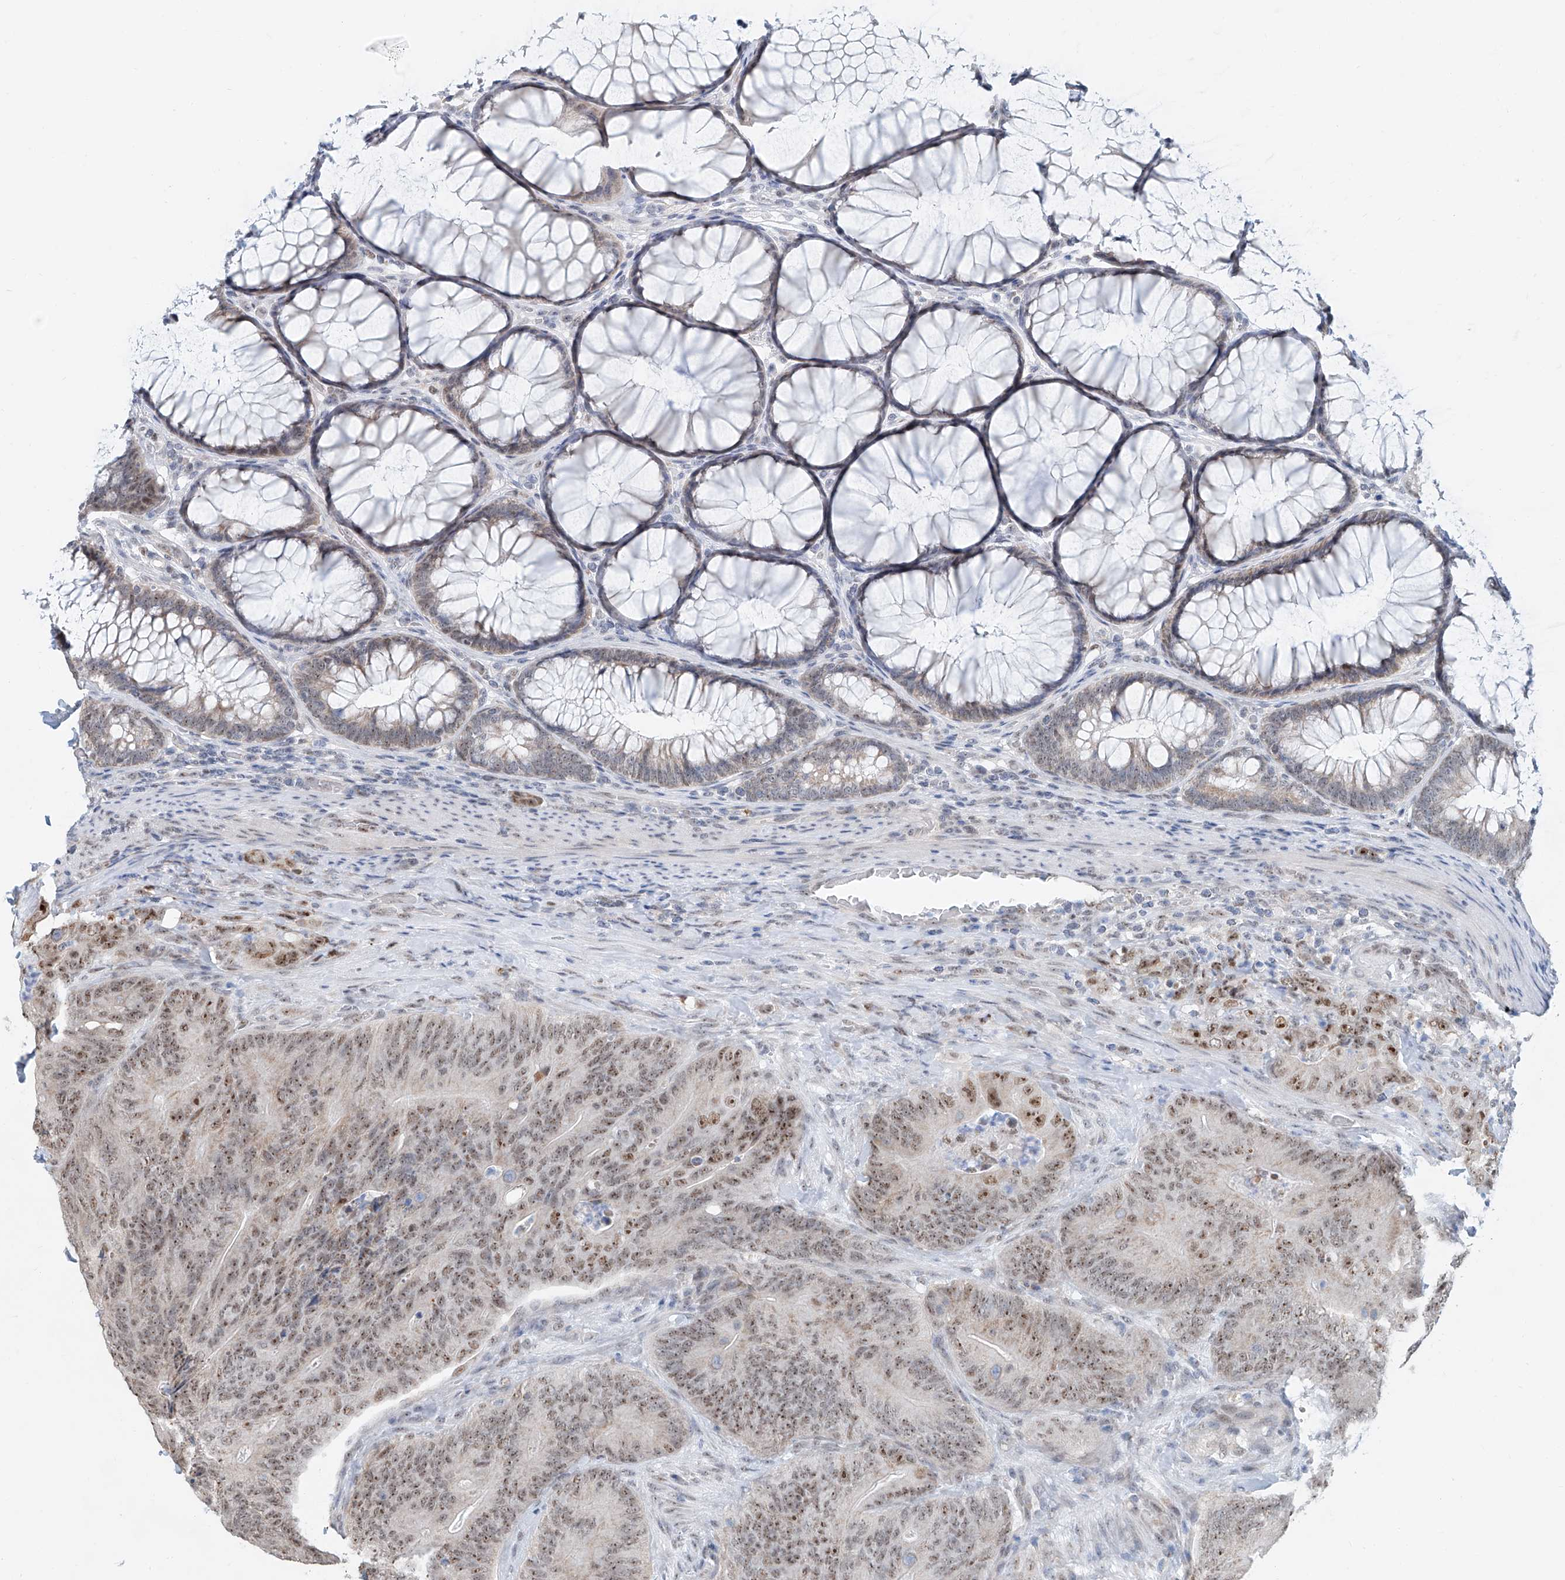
{"staining": {"intensity": "moderate", "quantity": ">75%", "location": "nuclear"}, "tissue": "colorectal cancer", "cell_type": "Tumor cells", "image_type": "cancer", "snomed": [{"axis": "morphology", "description": "Normal tissue, NOS"}, {"axis": "topography", "description": "Colon"}], "caption": "A medium amount of moderate nuclear positivity is present in about >75% of tumor cells in colorectal cancer tissue. The staining was performed using DAB (3,3'-diaminobenzidine), with brown indicating positive protein expression. Nuclei are stained blue with hematoxylin.", "gene": "SDE2", "patient": {"sex": "female", "age": 82}}